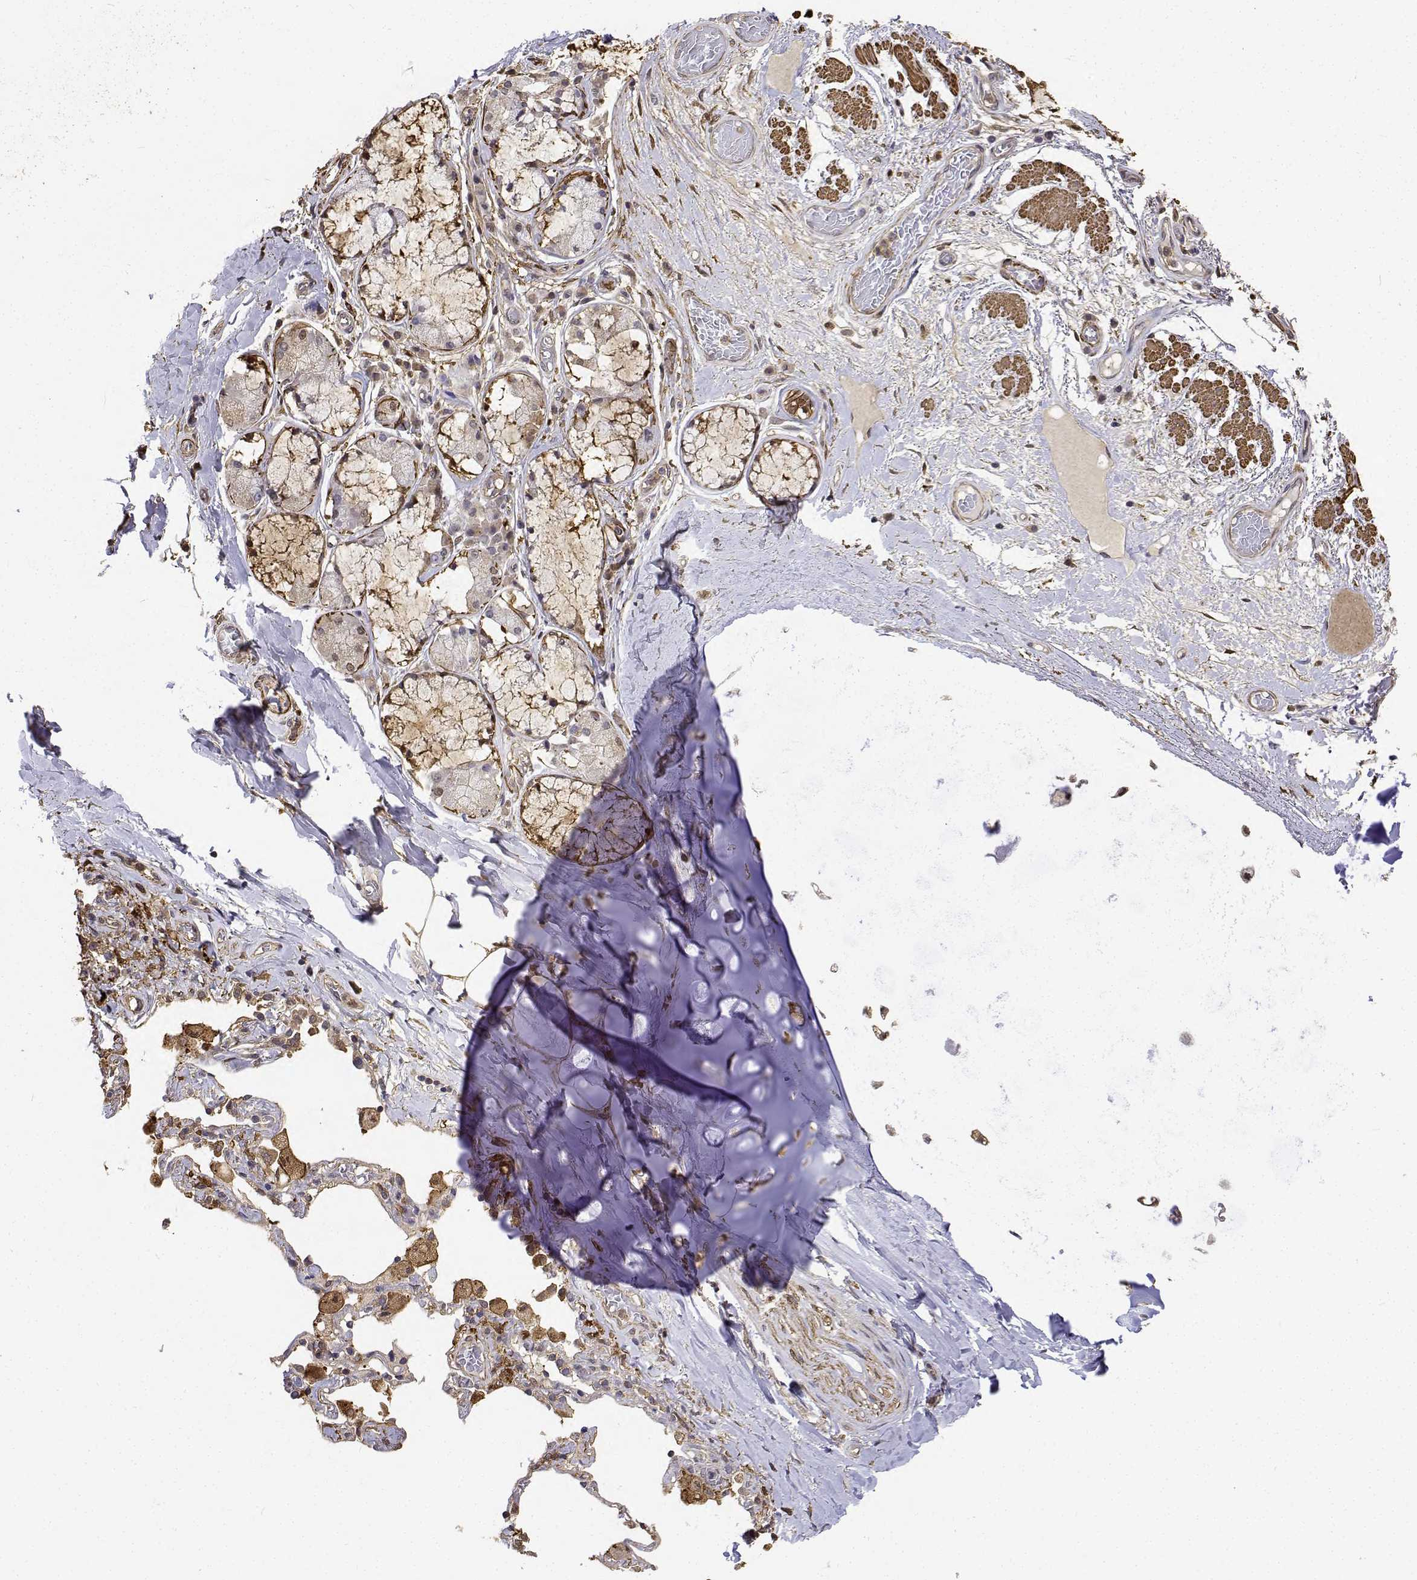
{"staining": {"intensity": "moderate", "quantity": ">75%", "location": "nuclear"}, "tissue": "adipose tissue", "cell_type": "Adipocytes", "image_type": "normal", "snomed": [{"axis": "morphology", "description": "Normal tissue, NOS"}, {"axis": "topography", "description": "Cartilage tissue"}, {"axis": "topography", "description": "Bronchus"}], "caption": "Normal adipose tissue displays moderate nuclear staining in about >75% of adipocytes, visualized by immunohistochemistry.", "gene": "PCID2", "patient": {"sex": "male", "age": 64}}